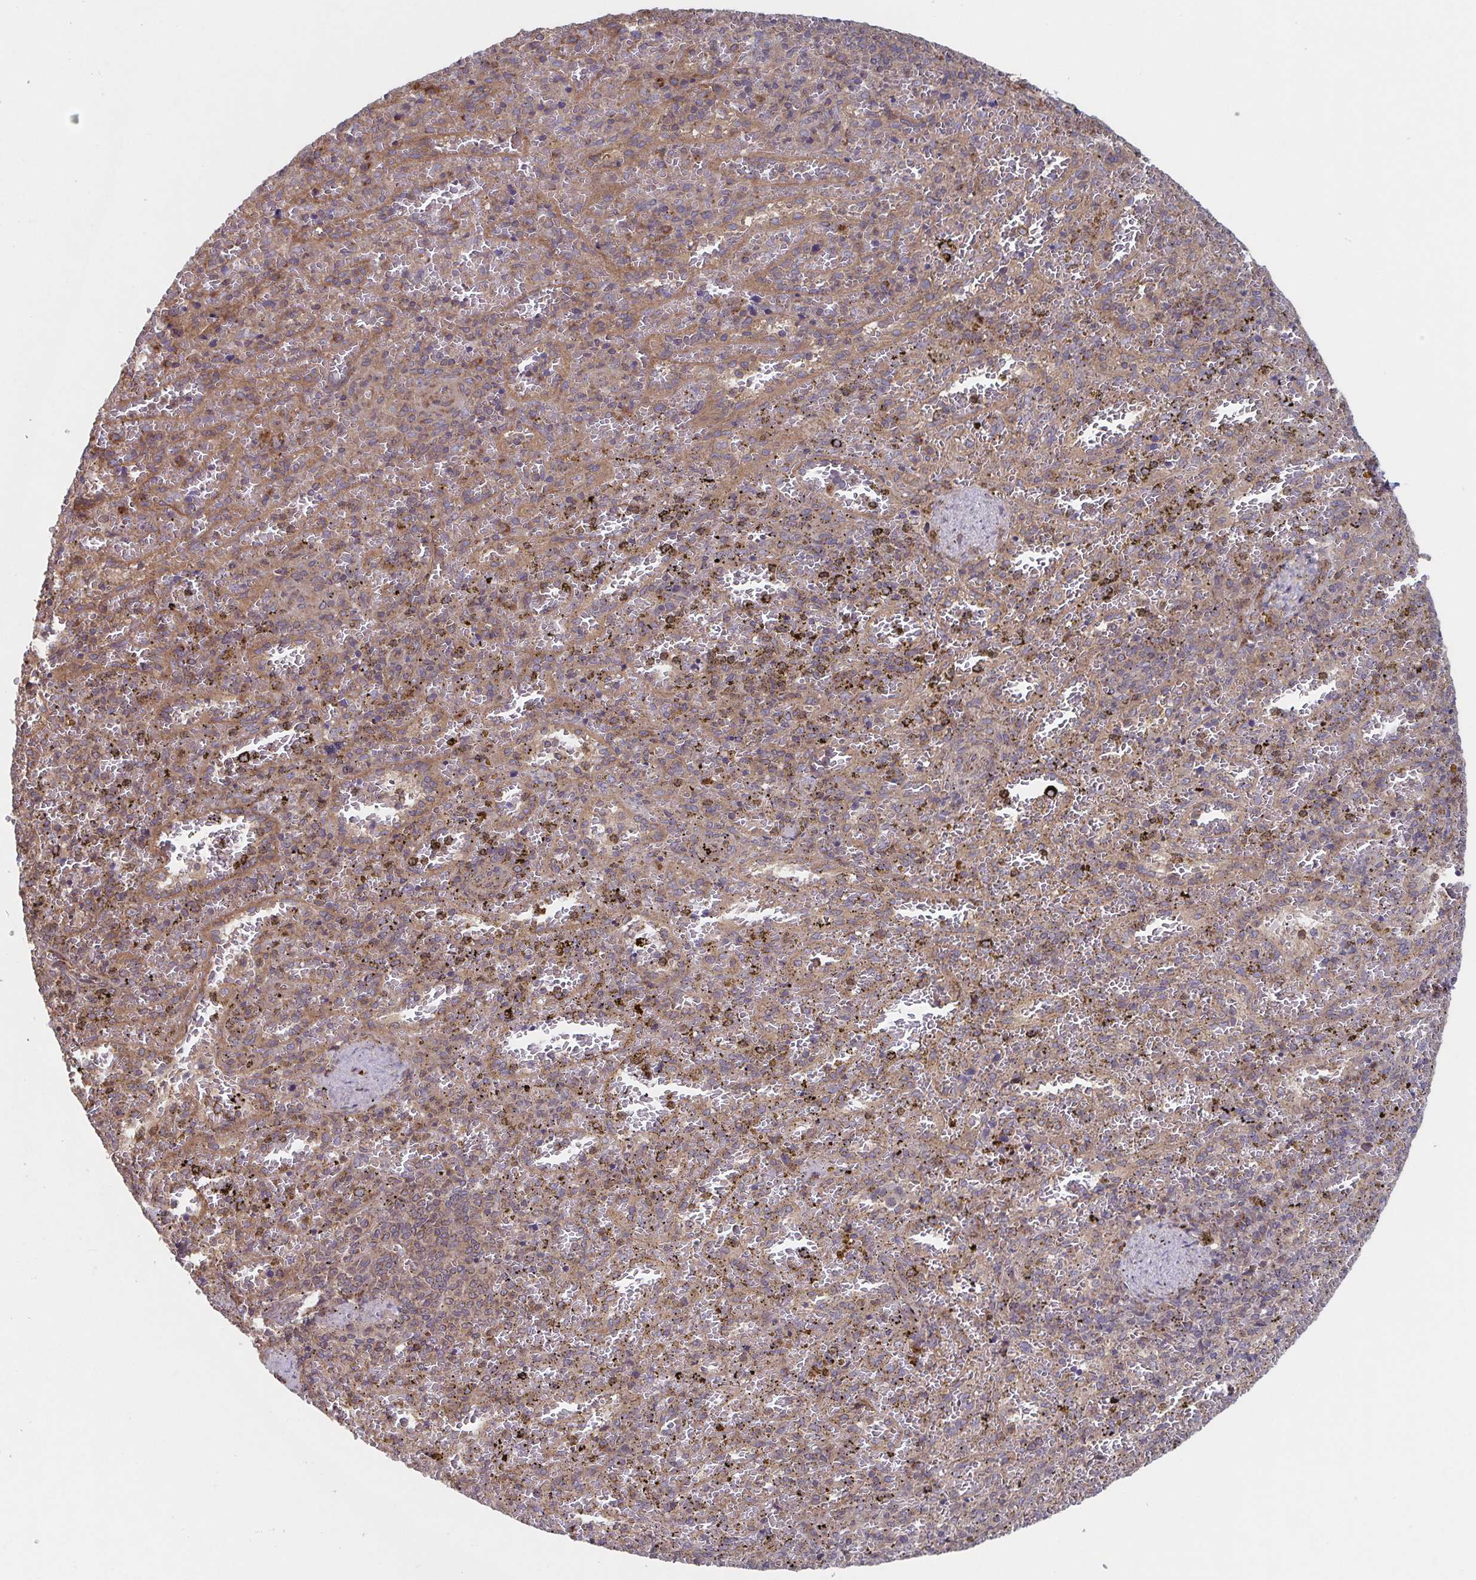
{"staining": {"intensity": "moderate", "quantity": "<25%", "location": "cytoplasmic/membranous"}, "tissue": "spleen", "cell_type": "Cells in red pulp", "image_type": "normal", "snomed": [{"axis": "morphology", "description": "Normal tissue, NOS"}, {"axis": "topography", "description": "Spleen"}], "caption": "DAB immunohistochemical staining of benign spleen reveals moderate cytoplasmic/membranous protein positivity in approximately <25% of cells in red pulp.", "gene": "COPB1", "patient": {"sex": "female", "age": 50}}